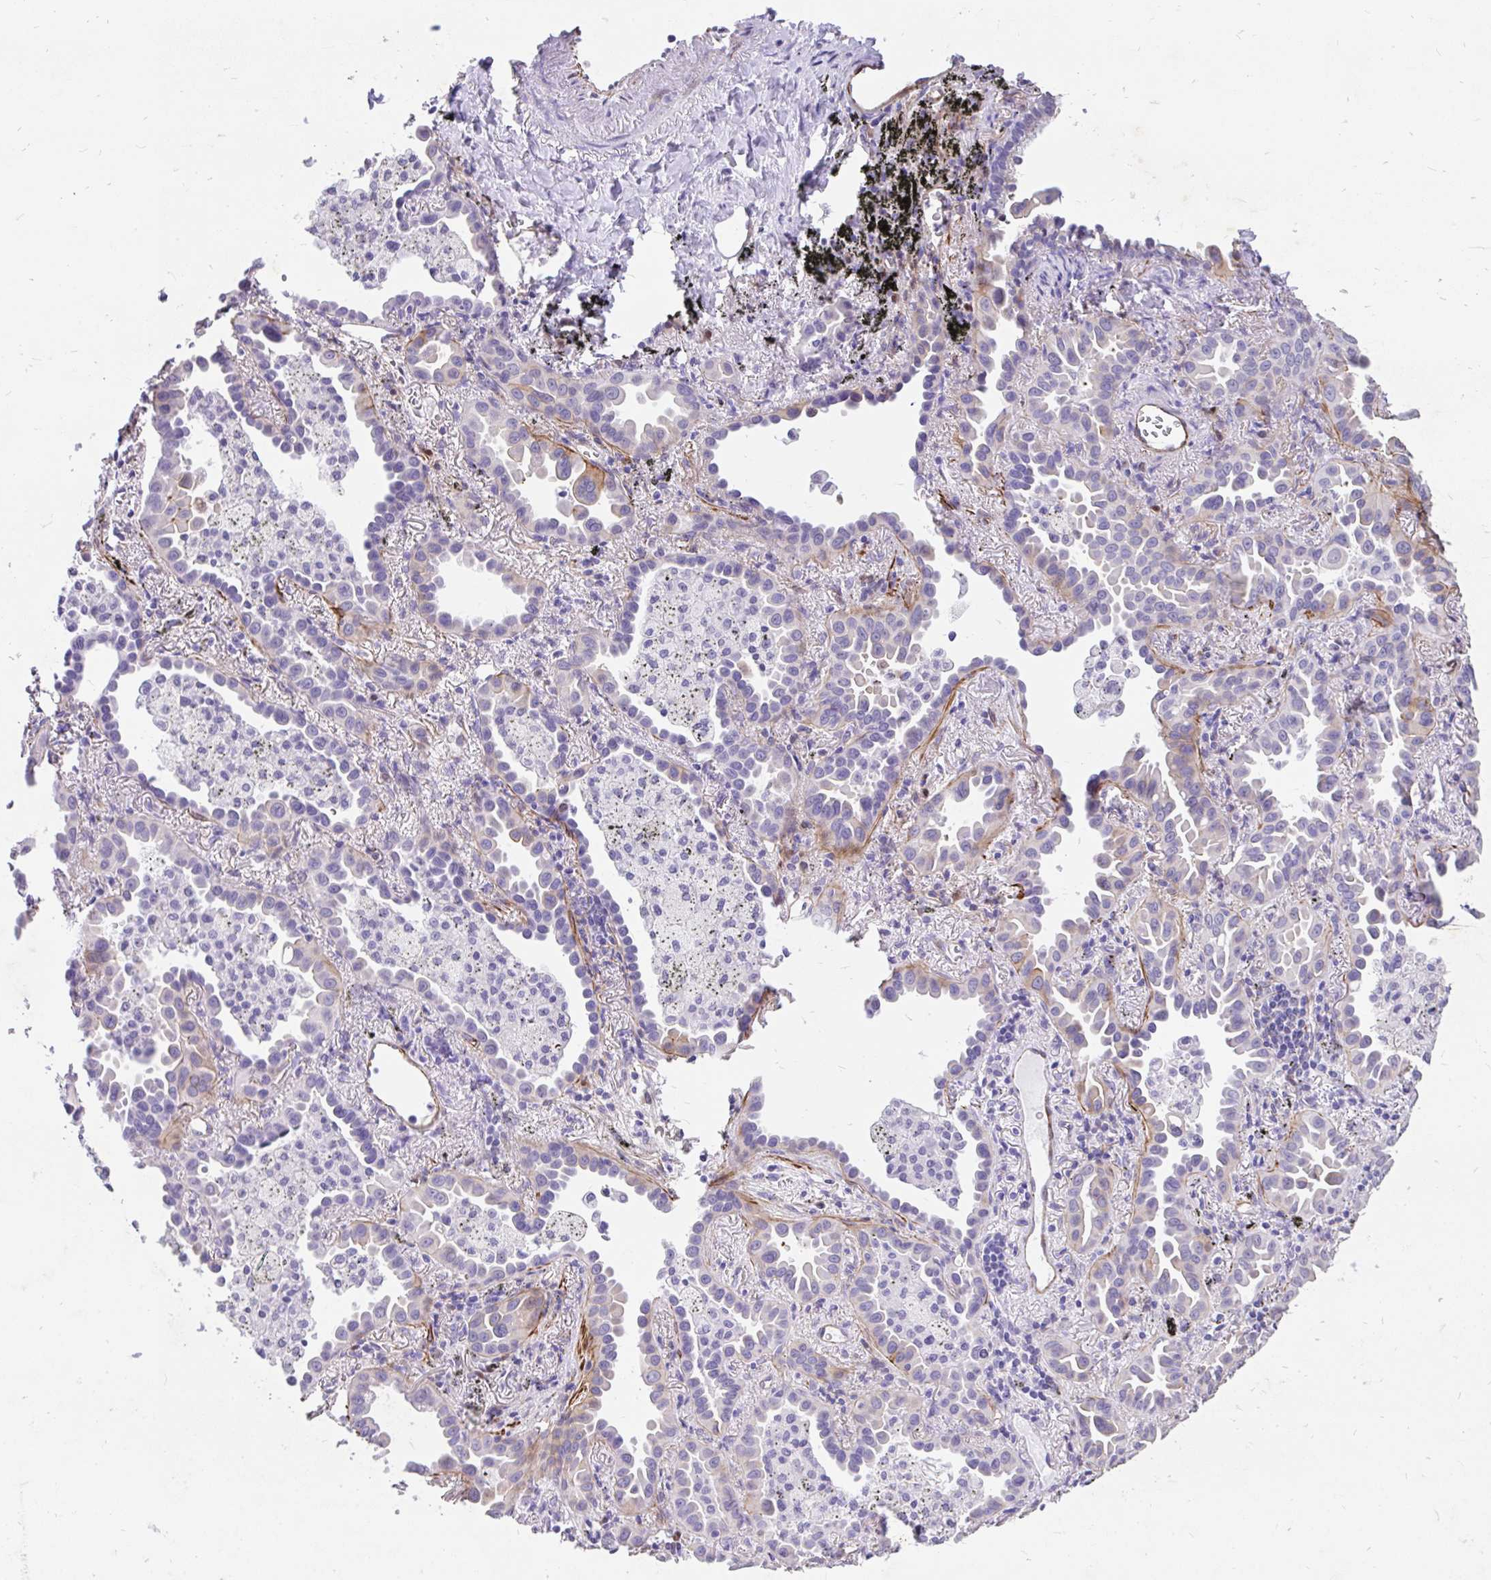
{"staining": {"intensity": "negative", "quantity": "none", "location": "none"}, "tissue": "lung cancer", "cell_type": "Tumor cells", "image_type": "cancer", "snomed": [{"axis": "morphology", "description": "Adenocarcinoma, NOS"}, {"axis": "topography", "description": "Lung"}], "caption": "Tumor cells are negative for brown protein staining in lung cancer.", "gene": "EML5", "patient": {"sex": "male", "age": 68}}